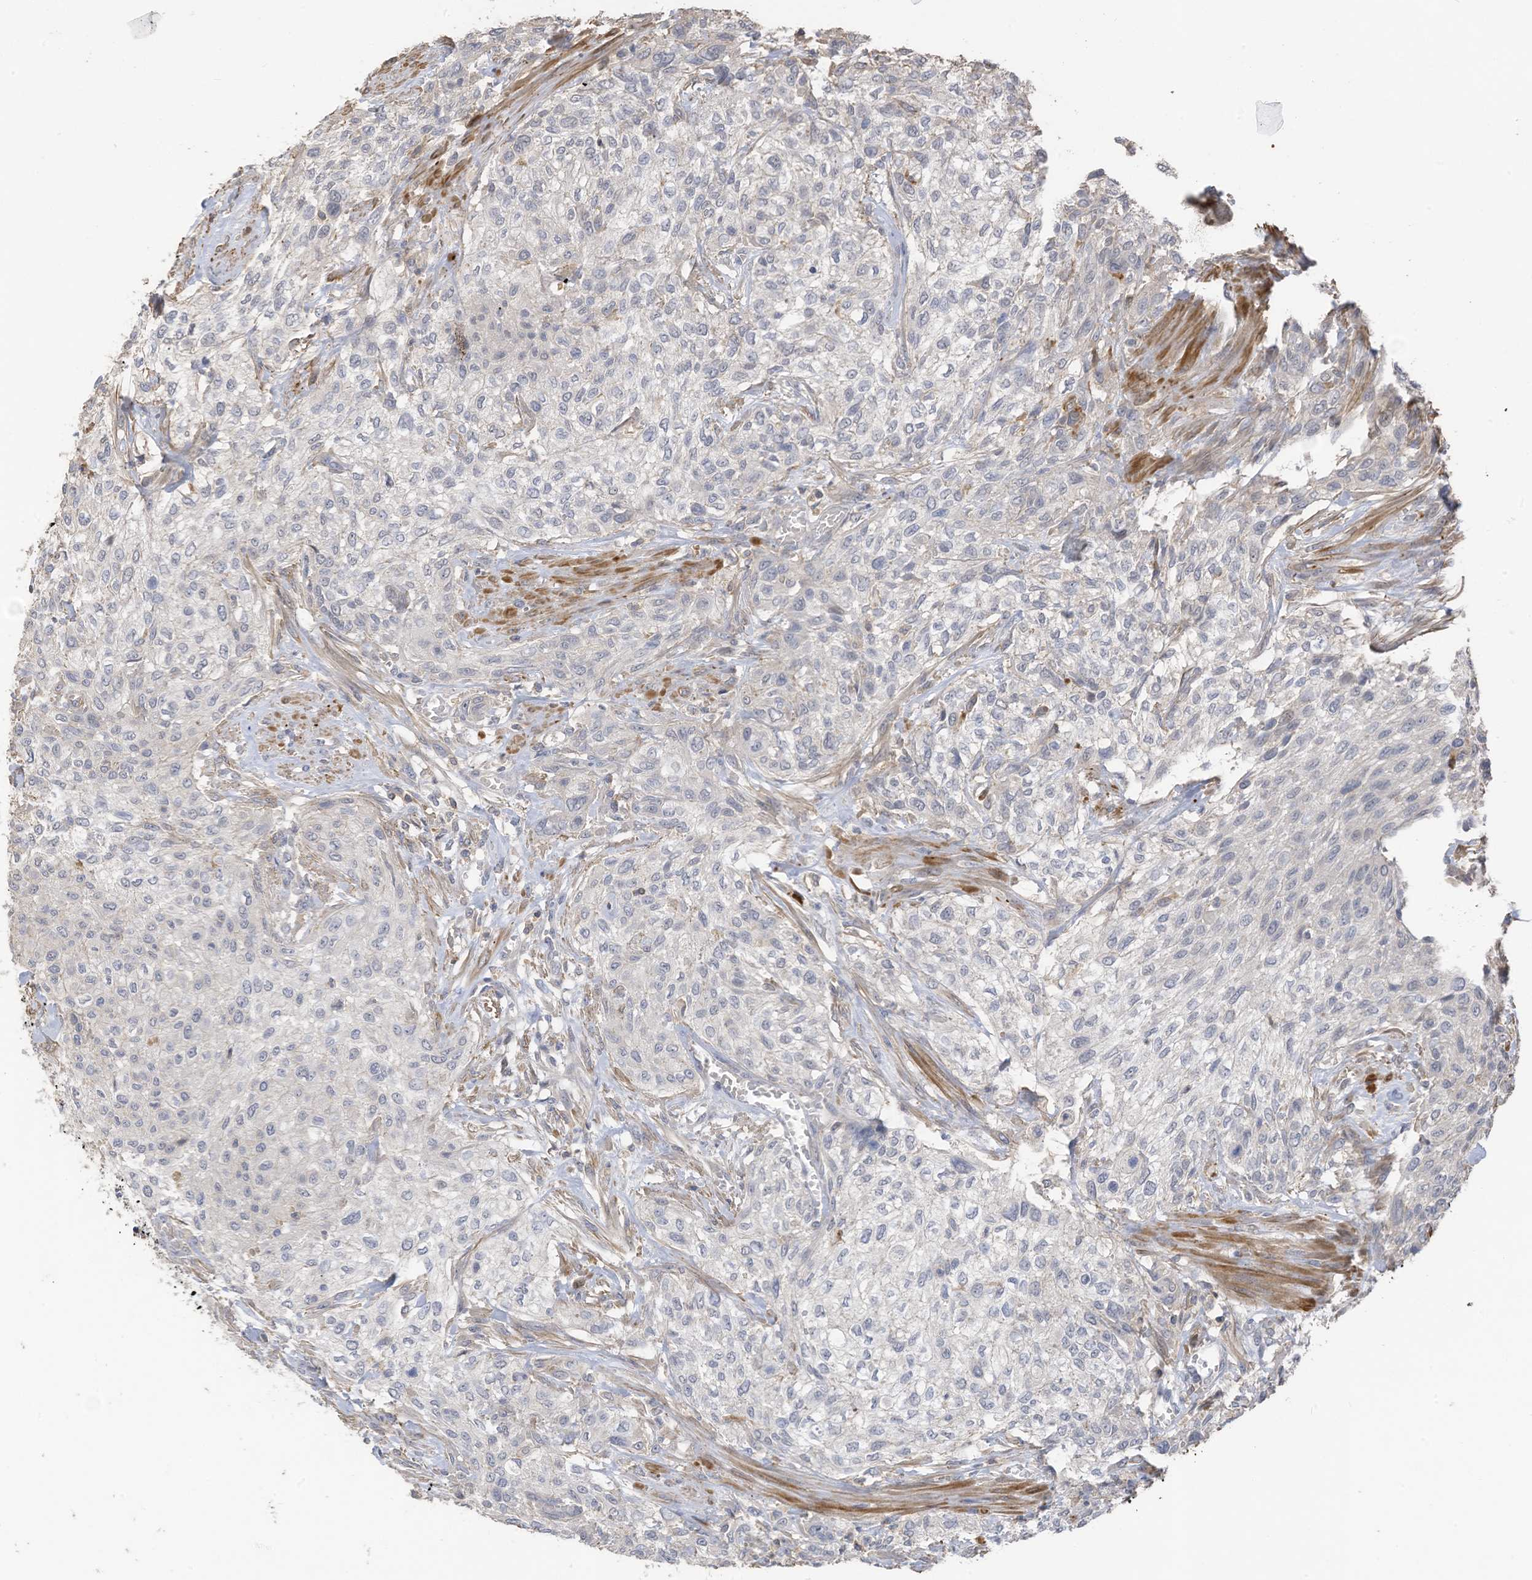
{"staining": {"intensity": "negative", "quantity": "none", "location": "none"}, "tissue": "urothelial cancer", "cell_type": "Tumor cells", "image_type": "cancer", "snomed": [{"axis": "morphology", "description": "Urothelial carcinoma, High grade"}, {"axis": "topography", "description": "Urinary bladder"}], "caption": "Protein analysis of high-grade urothelial carcinoma demonstrates no significant expression in tumor cells. Brightfield microscopy of IHC stained with DAB (brown) and hematoxylin (blue), captured at high magnification.", "gene": "SLFN14", "patient": {"sex": "male", "age": 35}}